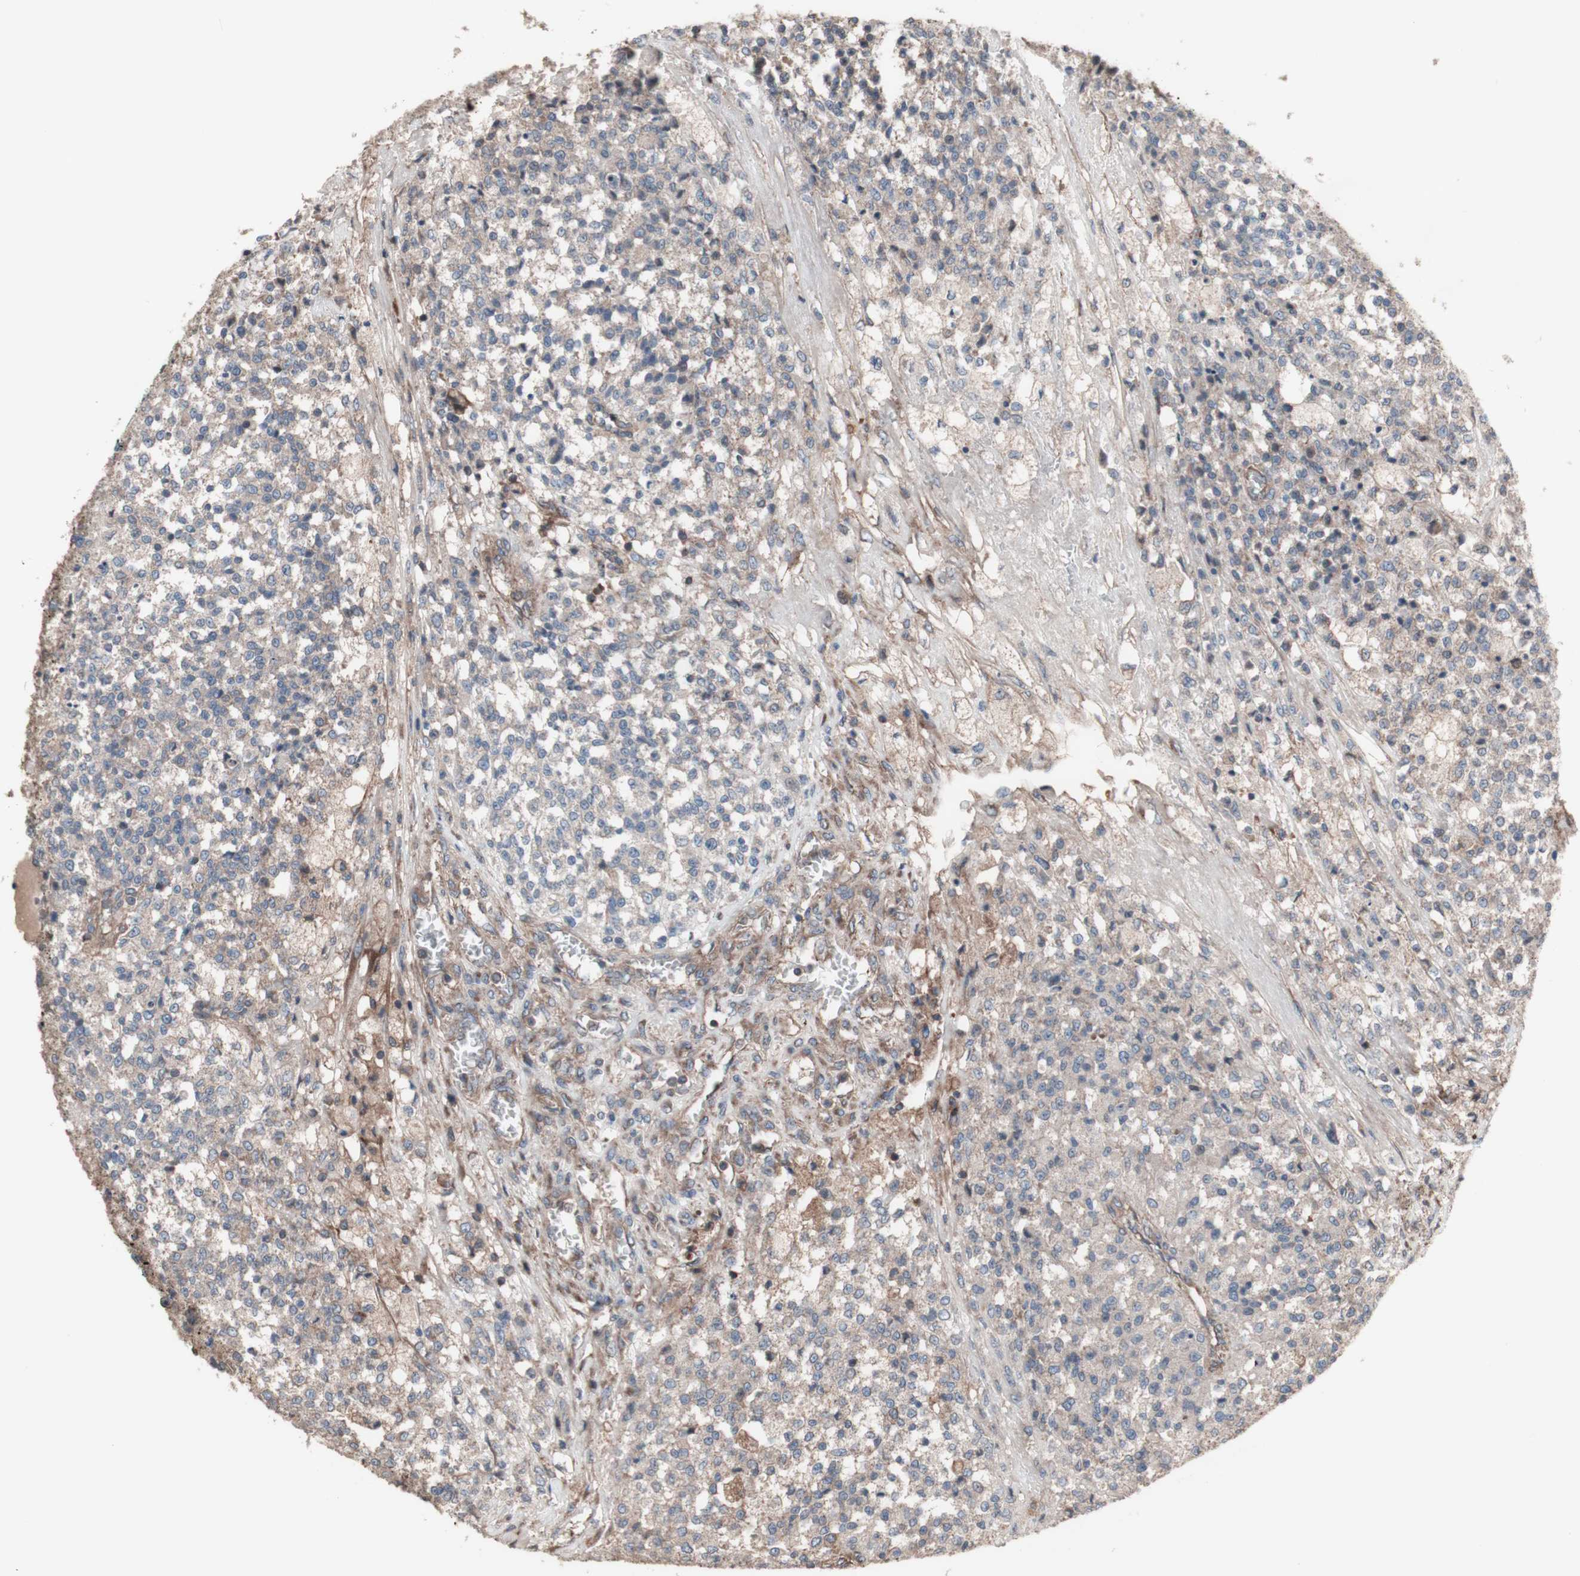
{"staining": {"intensity": "weak", "quantity": ">75%", "location": "cytoplasmic/membranous"}, "tissue": "testis cancer", "cell_type": "Tumor cells", "image_type": "cancer", "snomed": [{"axis": "morphology", "description": "Seminoma, NOS"}, {"axis": "topography", "description": "Testis"}], "caption": "High-magnification brightfield microscopy of testis cancer stained with DAB (brown) and counterstained with hematoxylin (blue). tumor cells exhibit weak cytoplasmic/membranous staining is appreciated in about>75% of cells.", "gene": "COPB1", "patient": {"sex": "male", "age": 59}}